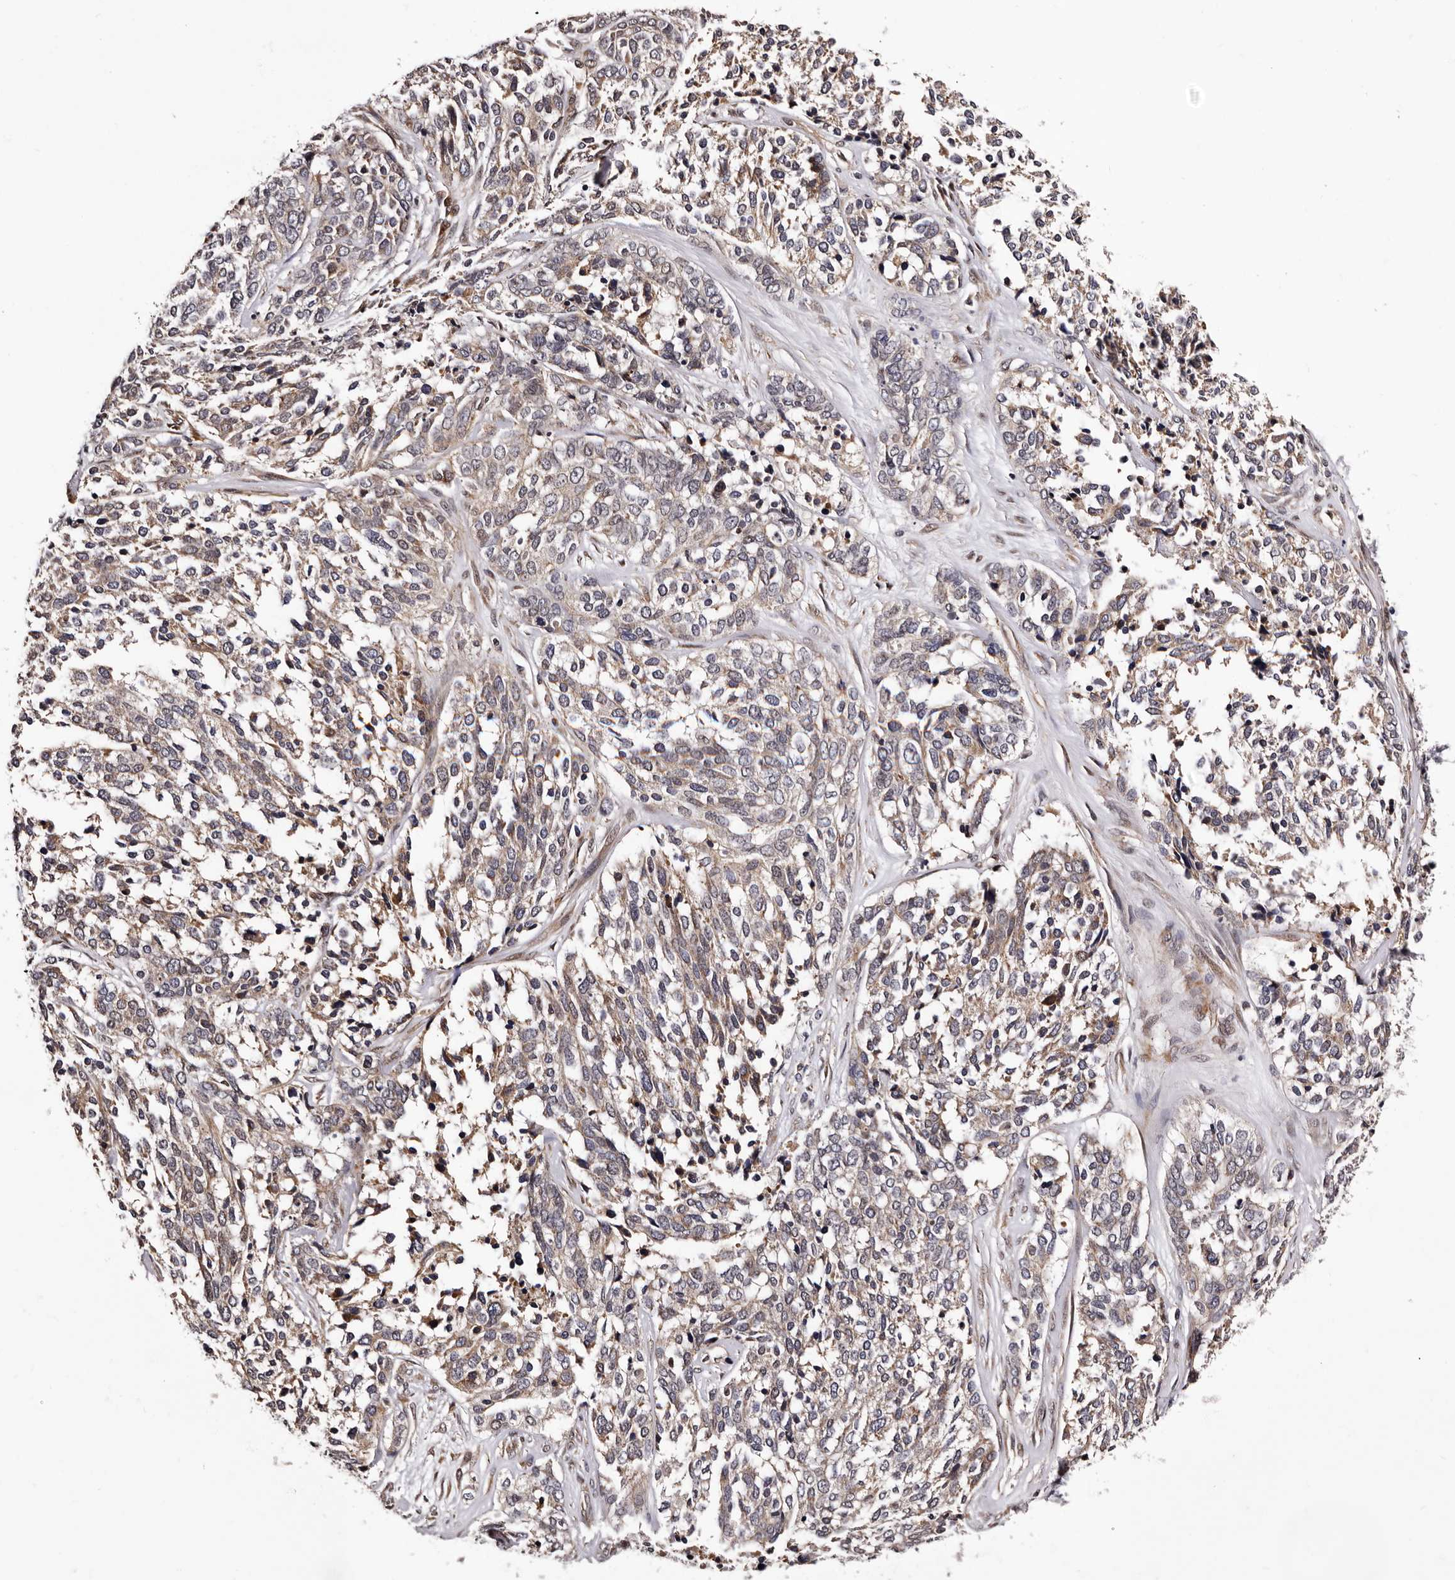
{"staining": {"intensity": "weak", "quantity": "25%-75%", "location": "cytoplasmic/membranous"}, "tissue": "ovarian cancer", "cell_type": "Tumor cells", "image_type": "cancer", "snomed": [{"axis": "morphology", "description": "Cystadenocarcinoma, serous, NOS"}, {"axis": "topography", "description": "Ovary"}], "caption": "Ovarian serous cystadenocarcinoma was stained to show a protein in brown. There is low levels of weak cytoplasmic/membranous expression in about 25%-75% of tumor cells.", "gene": "GLRX3", "patient": {"sex": "female", "age": 44}}